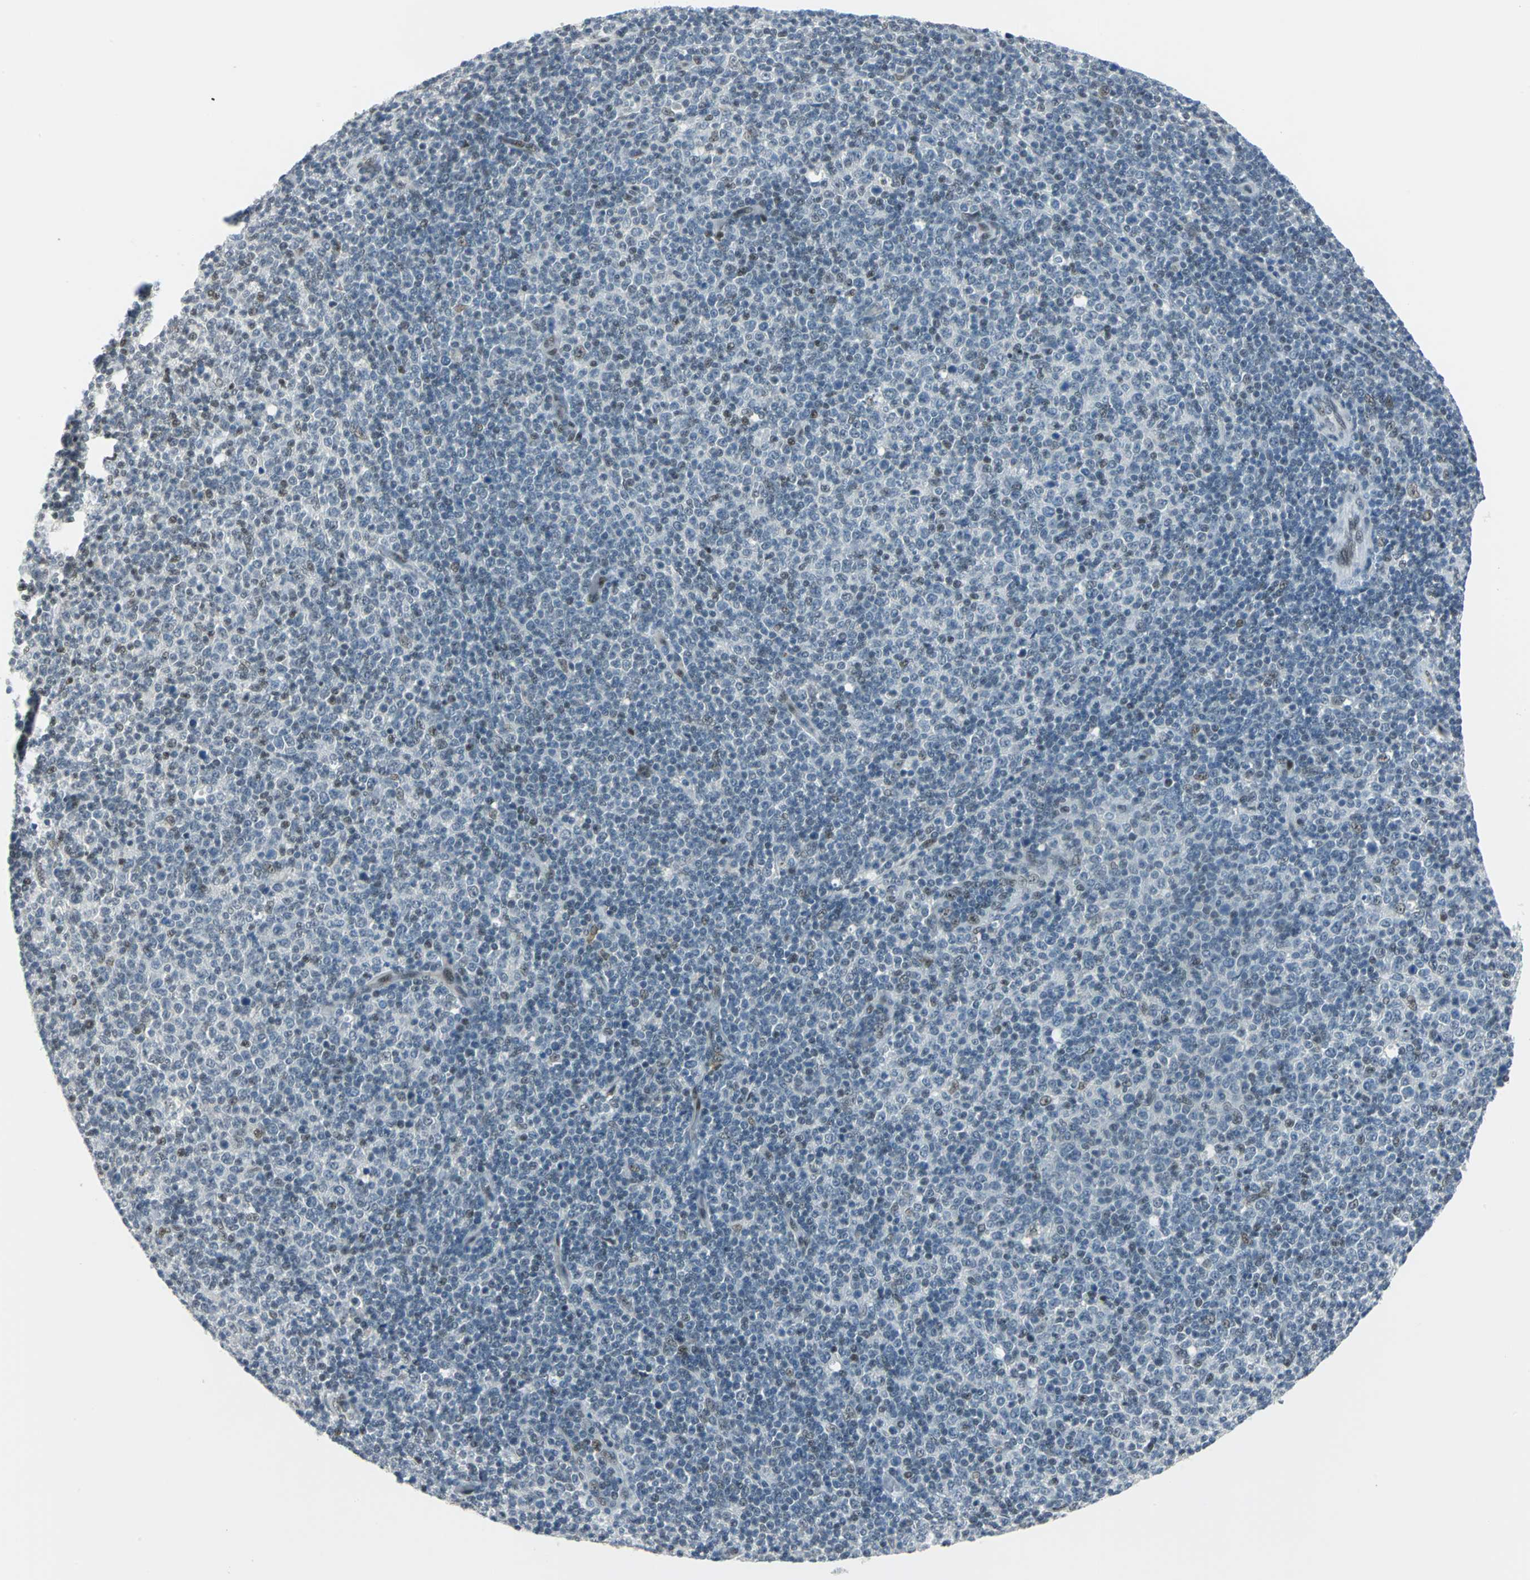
{"staining": {"intensity": "weak", "quantity": "<25%", "location": "nuclear"}, "tissue": "lymphoma", "cell_type": "Tumor cells", "image_type": "cancer", "snomed": [{"axis": "morphology", "description": "Malignant lymphoma, non-Hodgkin's type, Low grade"}, {"axis": "topography", "description": "Lymph node"}], "caption": "Immunohistochemical staining of malignant lymphoma, non-Hodgkin's type (low-grade) reveals no significant positivity in tumor cells.", "gene": "MTMR10", "patient": {"sex": "male", "age": 70}}